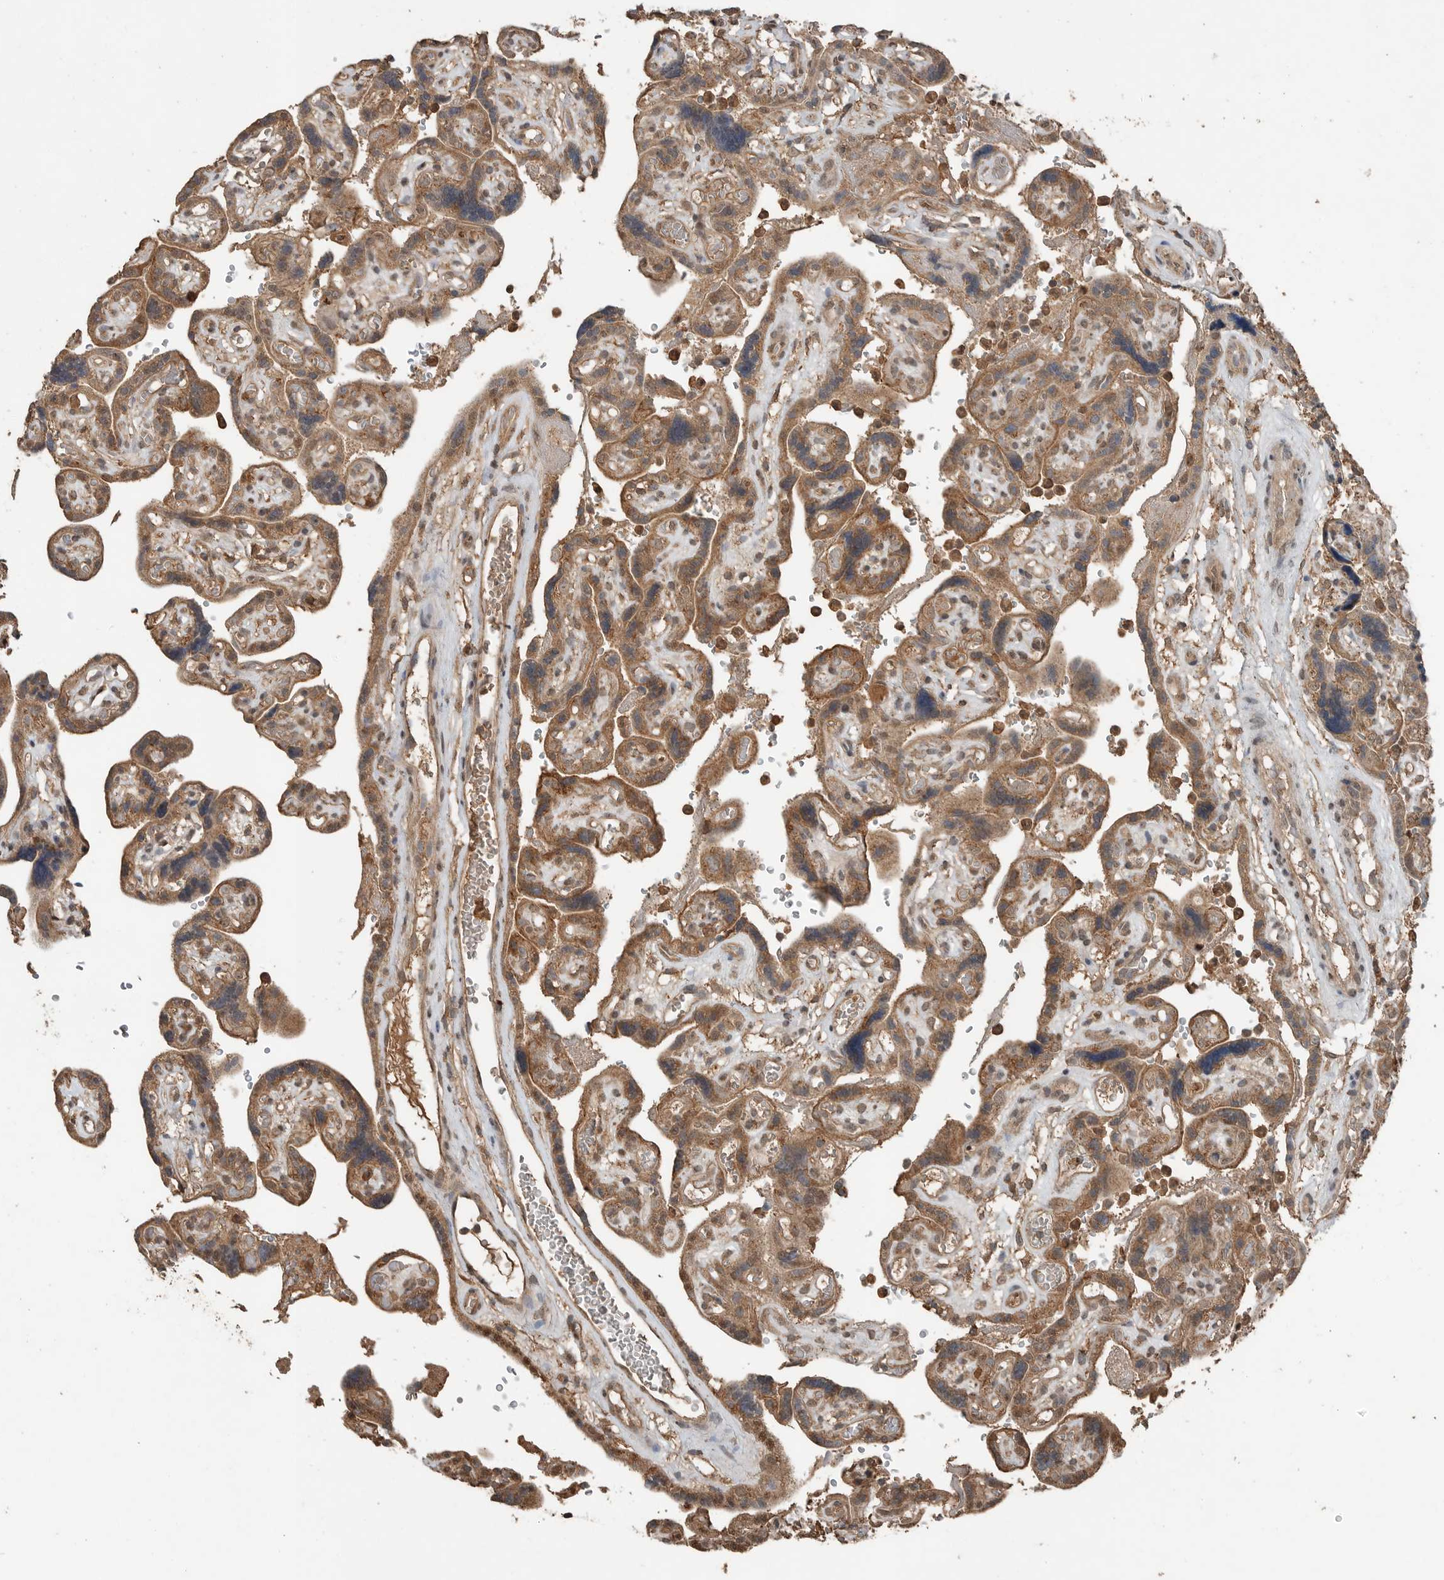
{"staining": {"intensity": "moderate", "quantity": ">75%", "location": "cytoplasmic/membranous,nuclear"}, "tissue": "placenta", "cell_type": "Decidual cells", "image_type": "normal", "snomed": [{"axis": "morphology", "description": "Normal tissue, NOS"}, {"axis": "topography", "description": "Placenta"}], "caption": "Immunohistochemical staining of unremarkable placenta shows medium levels of moderate cytoplasmic/membranous,nuclear staining in approximately >75% of decidual cells.", "gene": "BLZF1", "patient": {"sex": "female", "age": 30}}